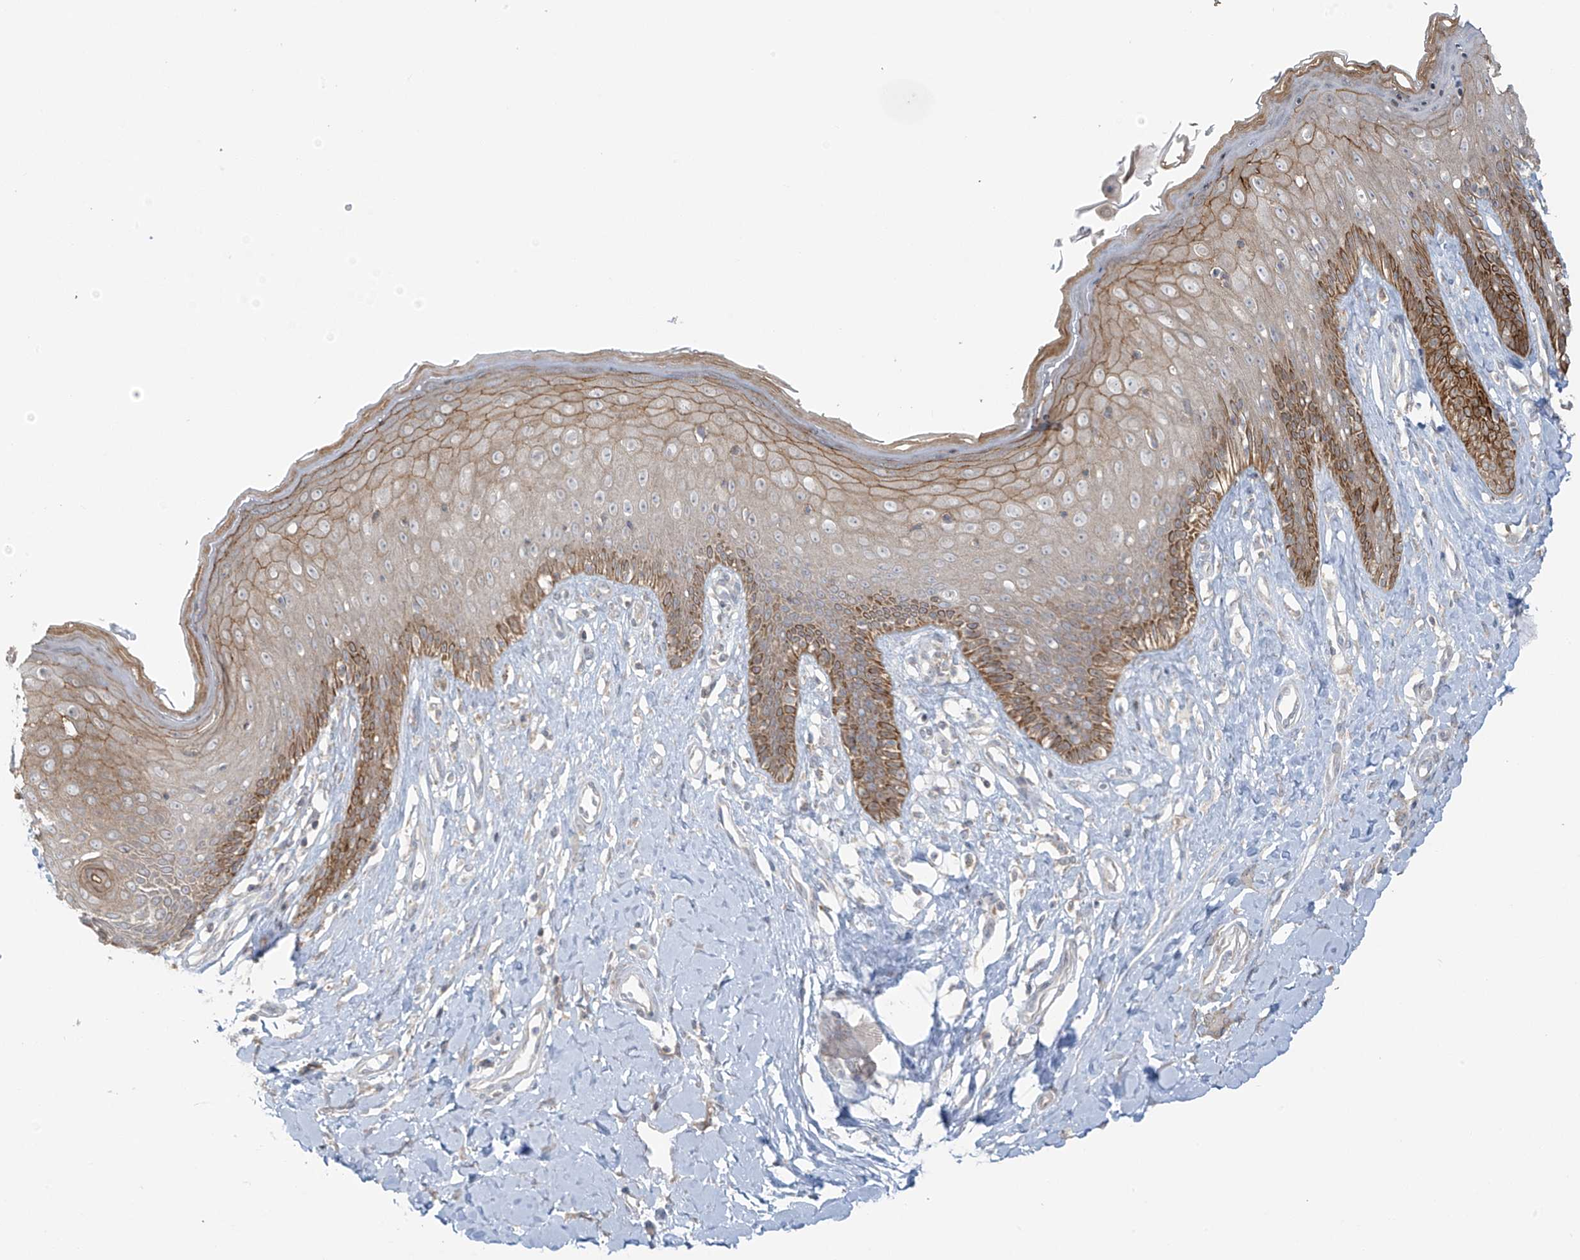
{"staining": {"intensity": "moderate", "quantity": "25%-75%", "location": "cytoplasmic/membranous"}, "tissue": "skin", "cell_type": "Epidermal cells", "image_type": "normal", "snomed": [{"axis": "morphology", "description": "Normal tissue, NOS"}, {"axis": "morphology", "description": "Squamous cell carcinoma, NOS"}, {"axis": "topography", "description": "Vulva"}], "caption": "This is a histology image of IHC staining of unremarkable skin, which shows moderate staining in the cytoplasmic/membranous of epidermal cells.", "gene": "HDDC2", "patient": {"sex": "female", "age": 85}}